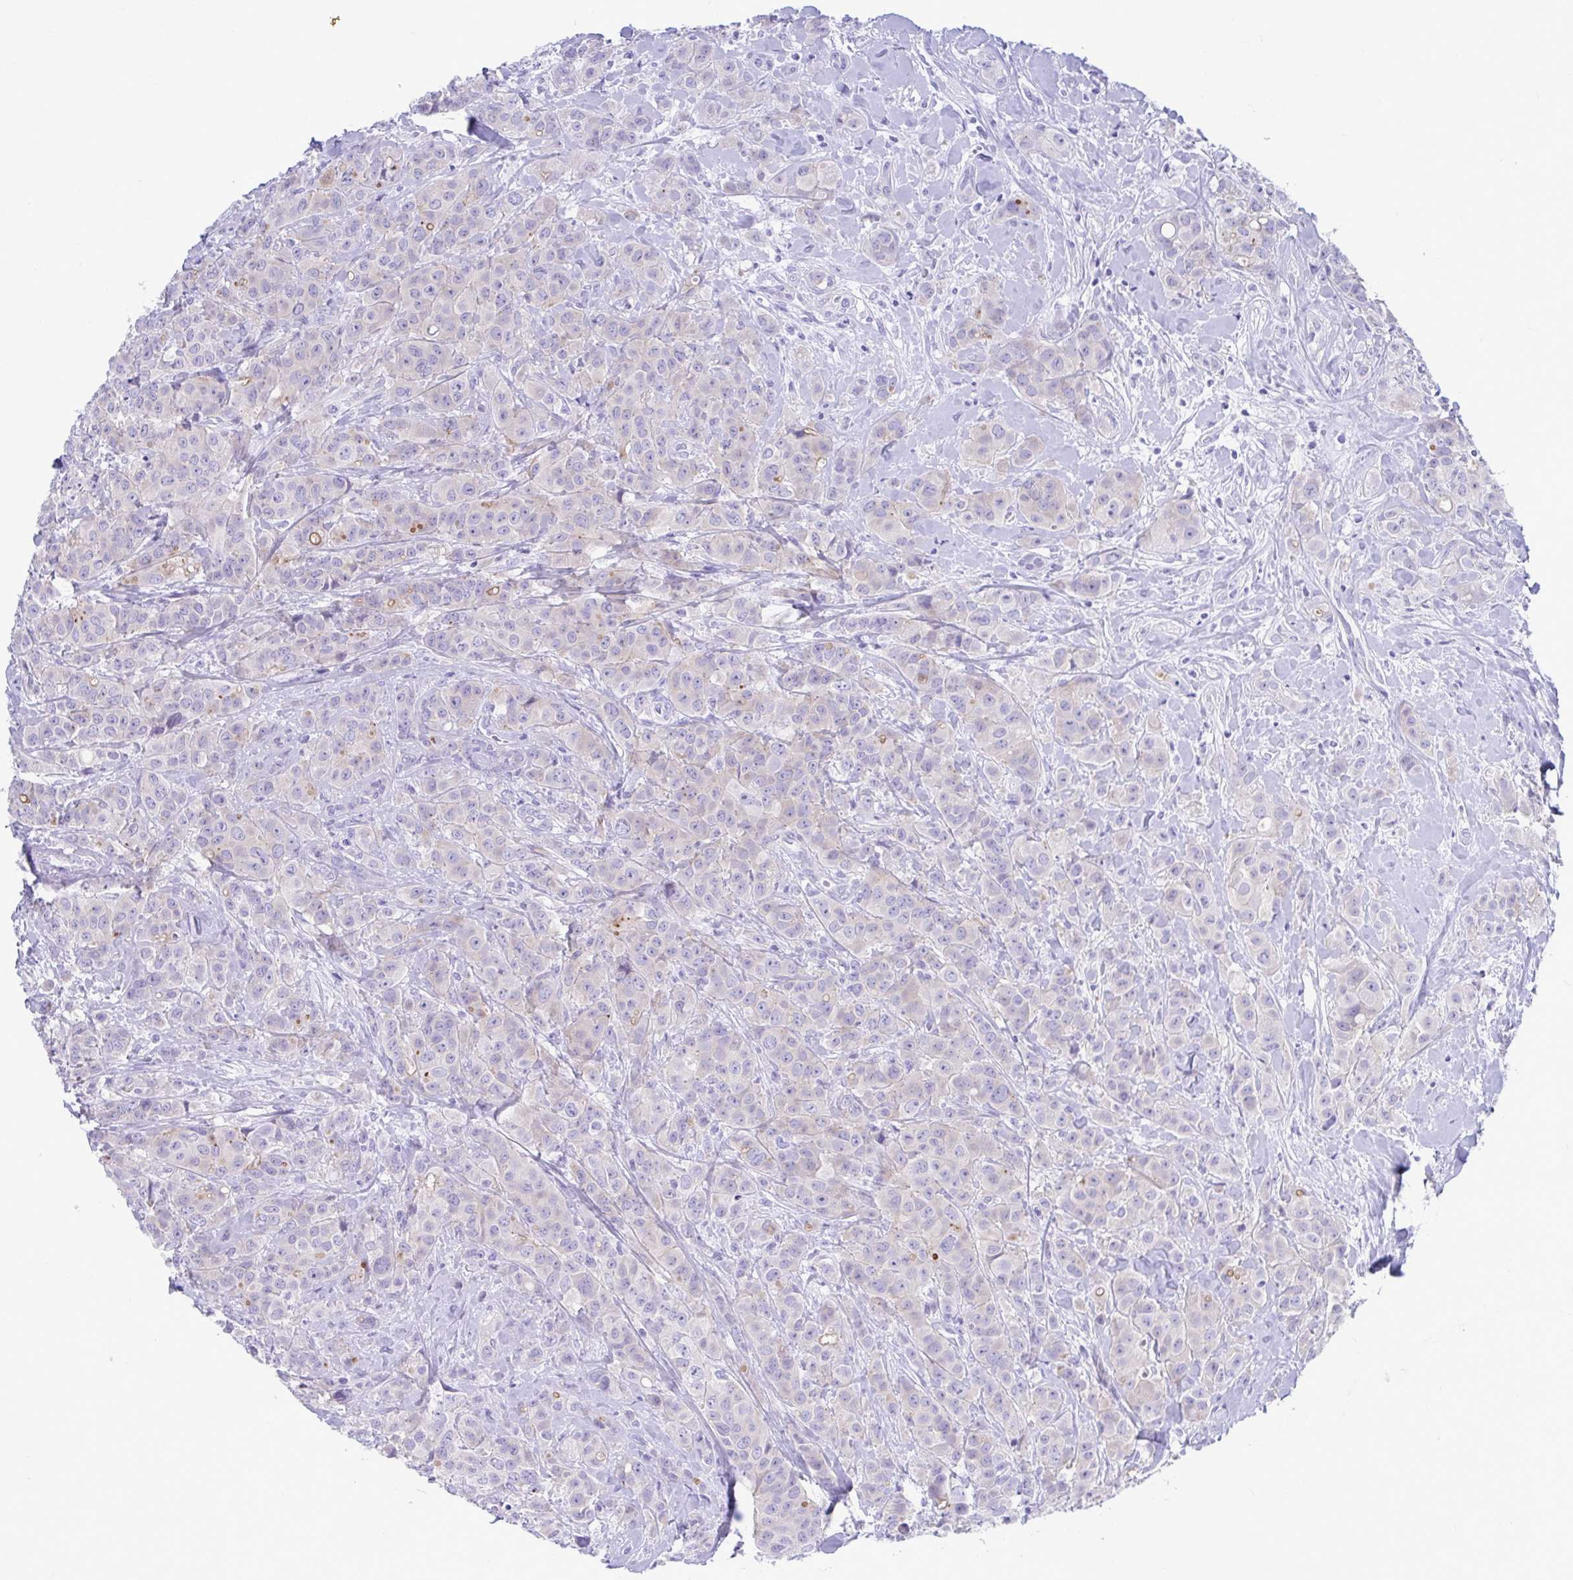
{"staining": {"intensity": "negative", "quantity": "none", "location": "none"}, "tissue": "breast cancer", "cell_type": "Tumor cells", "image_type": "cancer", "snomed": [{"axis": "morphology", "description": "Normal tissue, NOS"}, {"axis": "morphology", "description": "Duct carcinoma"}, {"axis": "topography", "description": "Breast"}], "caption": "Invasive ductal carcinoma (breast) was stained to show a protein in brown. There is no significant expression in tumor cells. (DAB (3,3'-diaminobenzidine) immunohistochemistry visualized using brightfield microscopy, high magnification).", "gene": "TTC30B", "patient": {"sex": "female", "age": 43}}